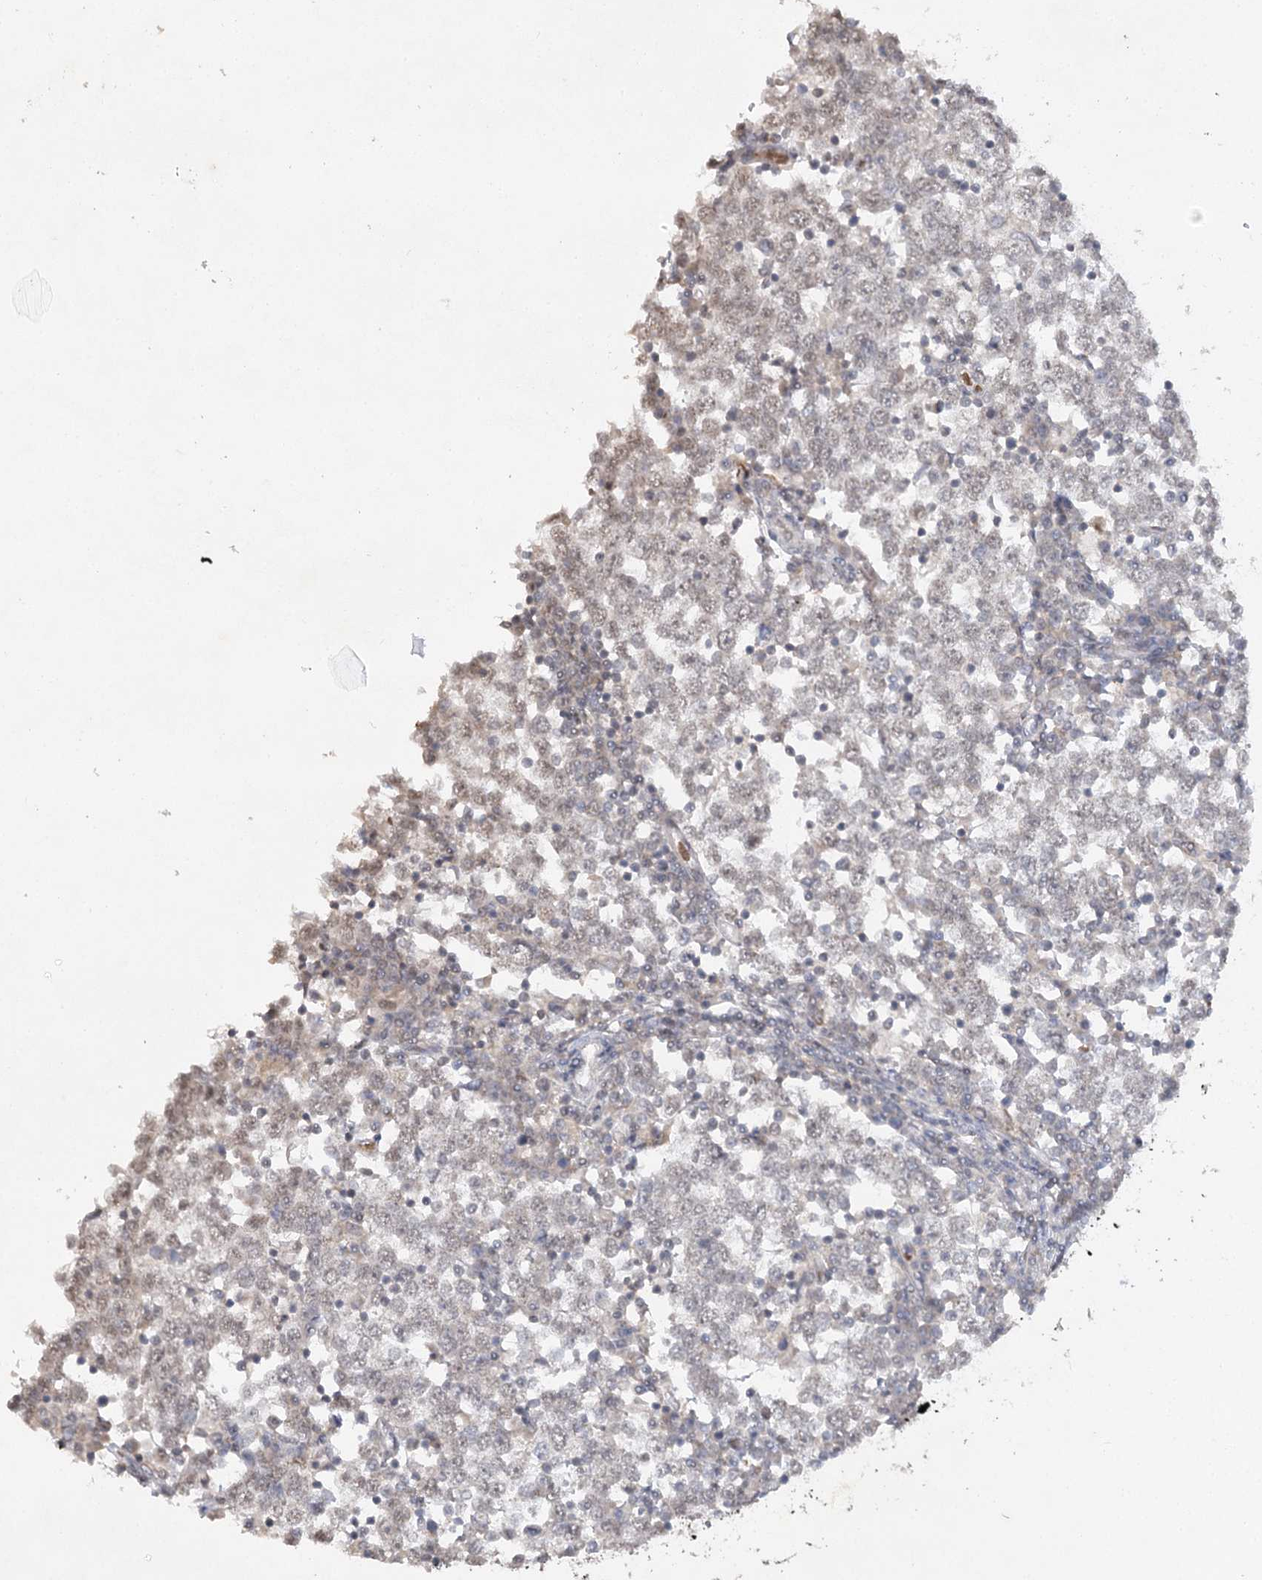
{"staining": {"intensity": "weak", "quantity": "<25%", "location": "nuclear"}, "tissue": "testis cancer", "cell_type": "Tumor cells", "image_type": "cancer", "snomed": [{"axis": "morphology", "description": "Seminoma, NOS"}, {"axis": "topography", "description": "Testis"}], "caption": "Tumor cells are negative for protein expression in human testis seminoma.", "gene": "TRAF3IP1", "patient": {"sex": "male", "age": 65}}